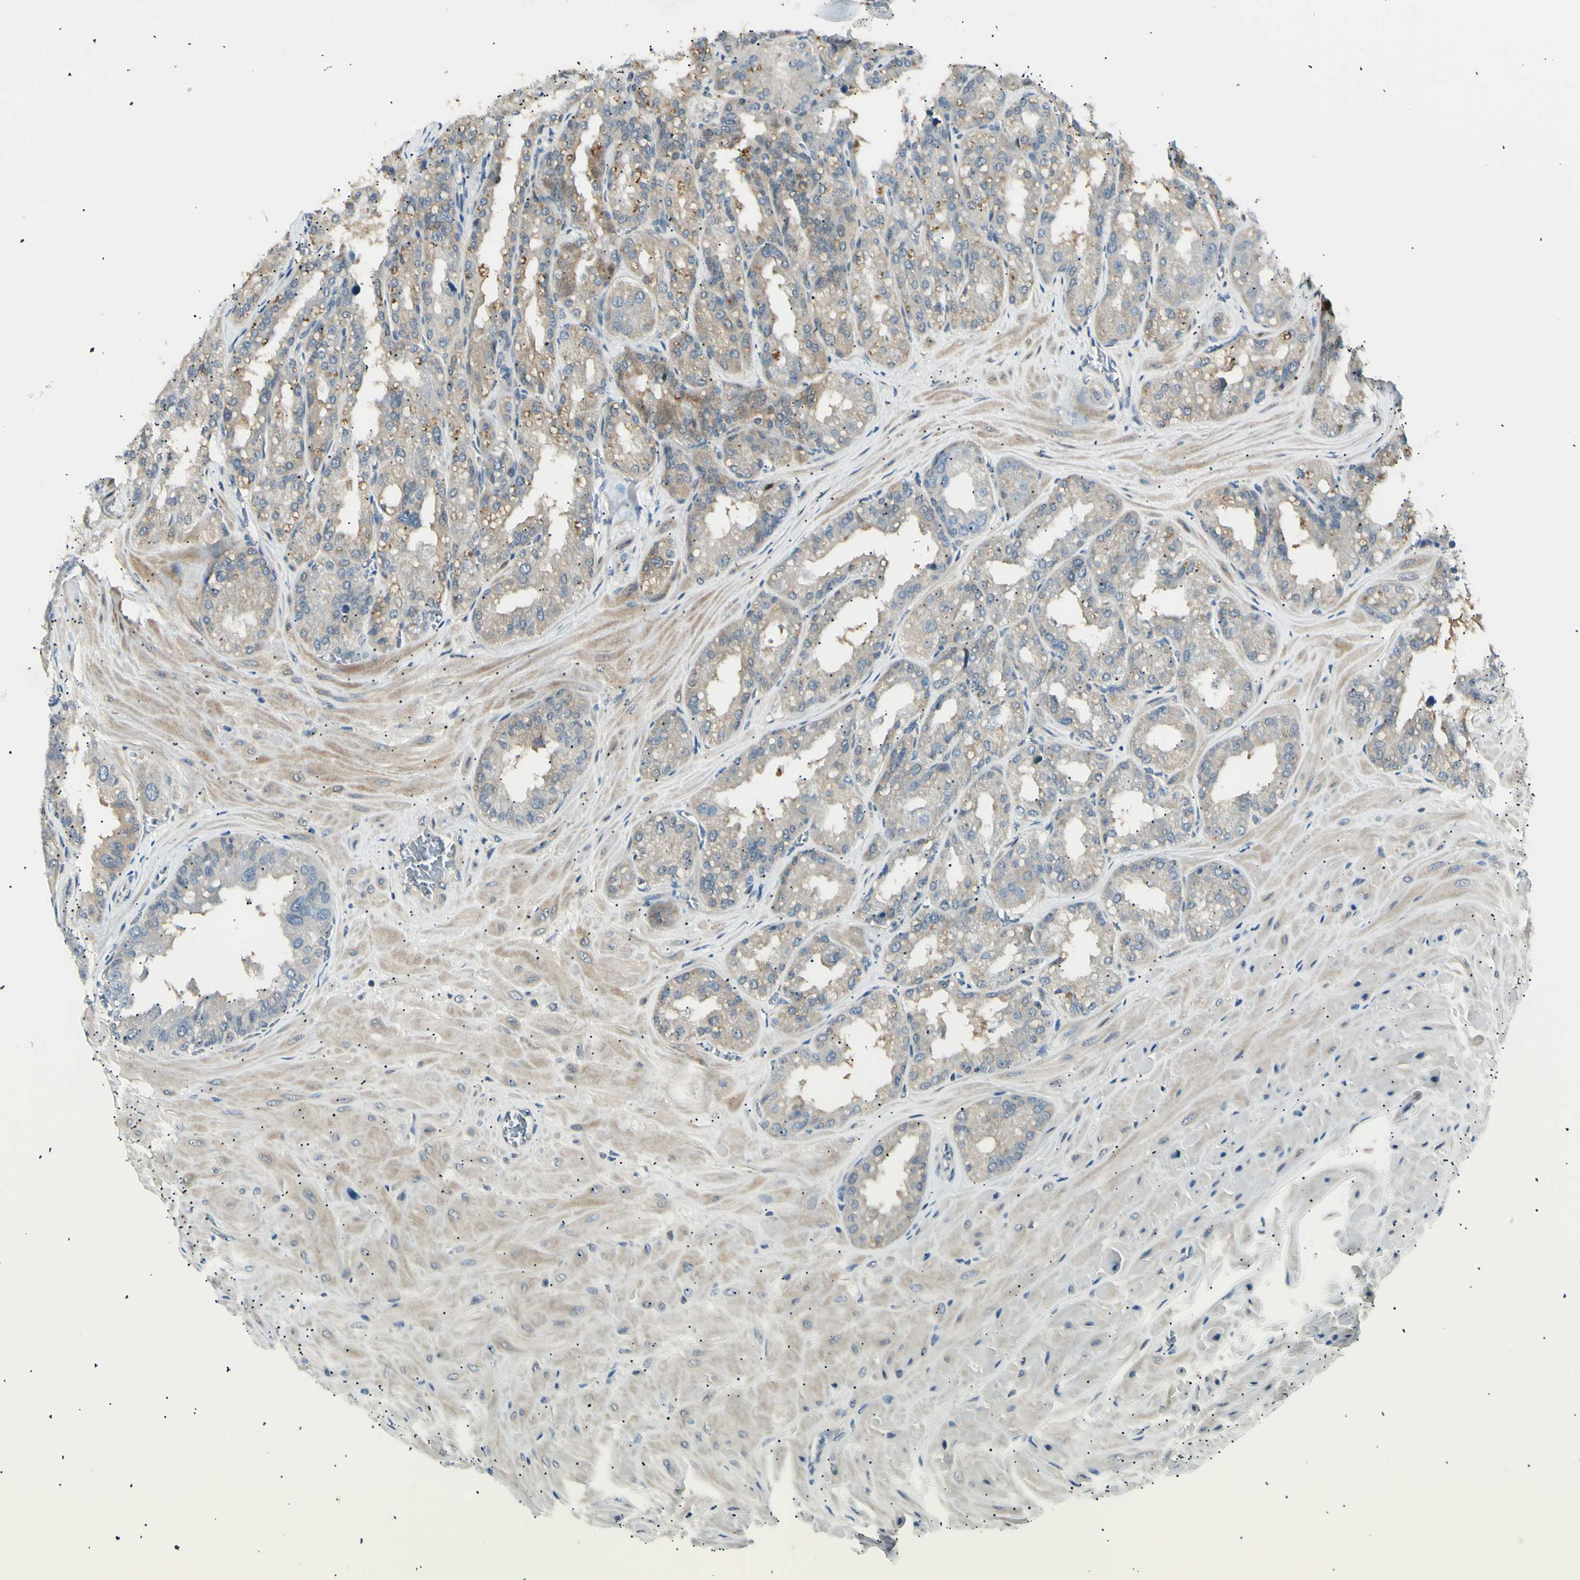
{"staining": {"intensity": "moderate", "quantity": "25%-75%", "location": "cytoplasmic/membranous,nuclear"}, "tissue": "seminal vesicle", "cell_type": "Glandular cells", "image_type": "normal", "snomed": [{"axis": "morphology", "description": "Normal tissue, NOS"}, {"axis": "topography", "description": "Prostate"}, {"axis": "topography", "description": "Seminal veicle"}], "caption": "A photomicrograph of human seminal vesicle stained for a protein demonstrates moderate cytoplasmic/membranous,nuclear brown staining in glandular cells.", "gene": "LHPP", "patient": {"sex": "male", "age": 51}}